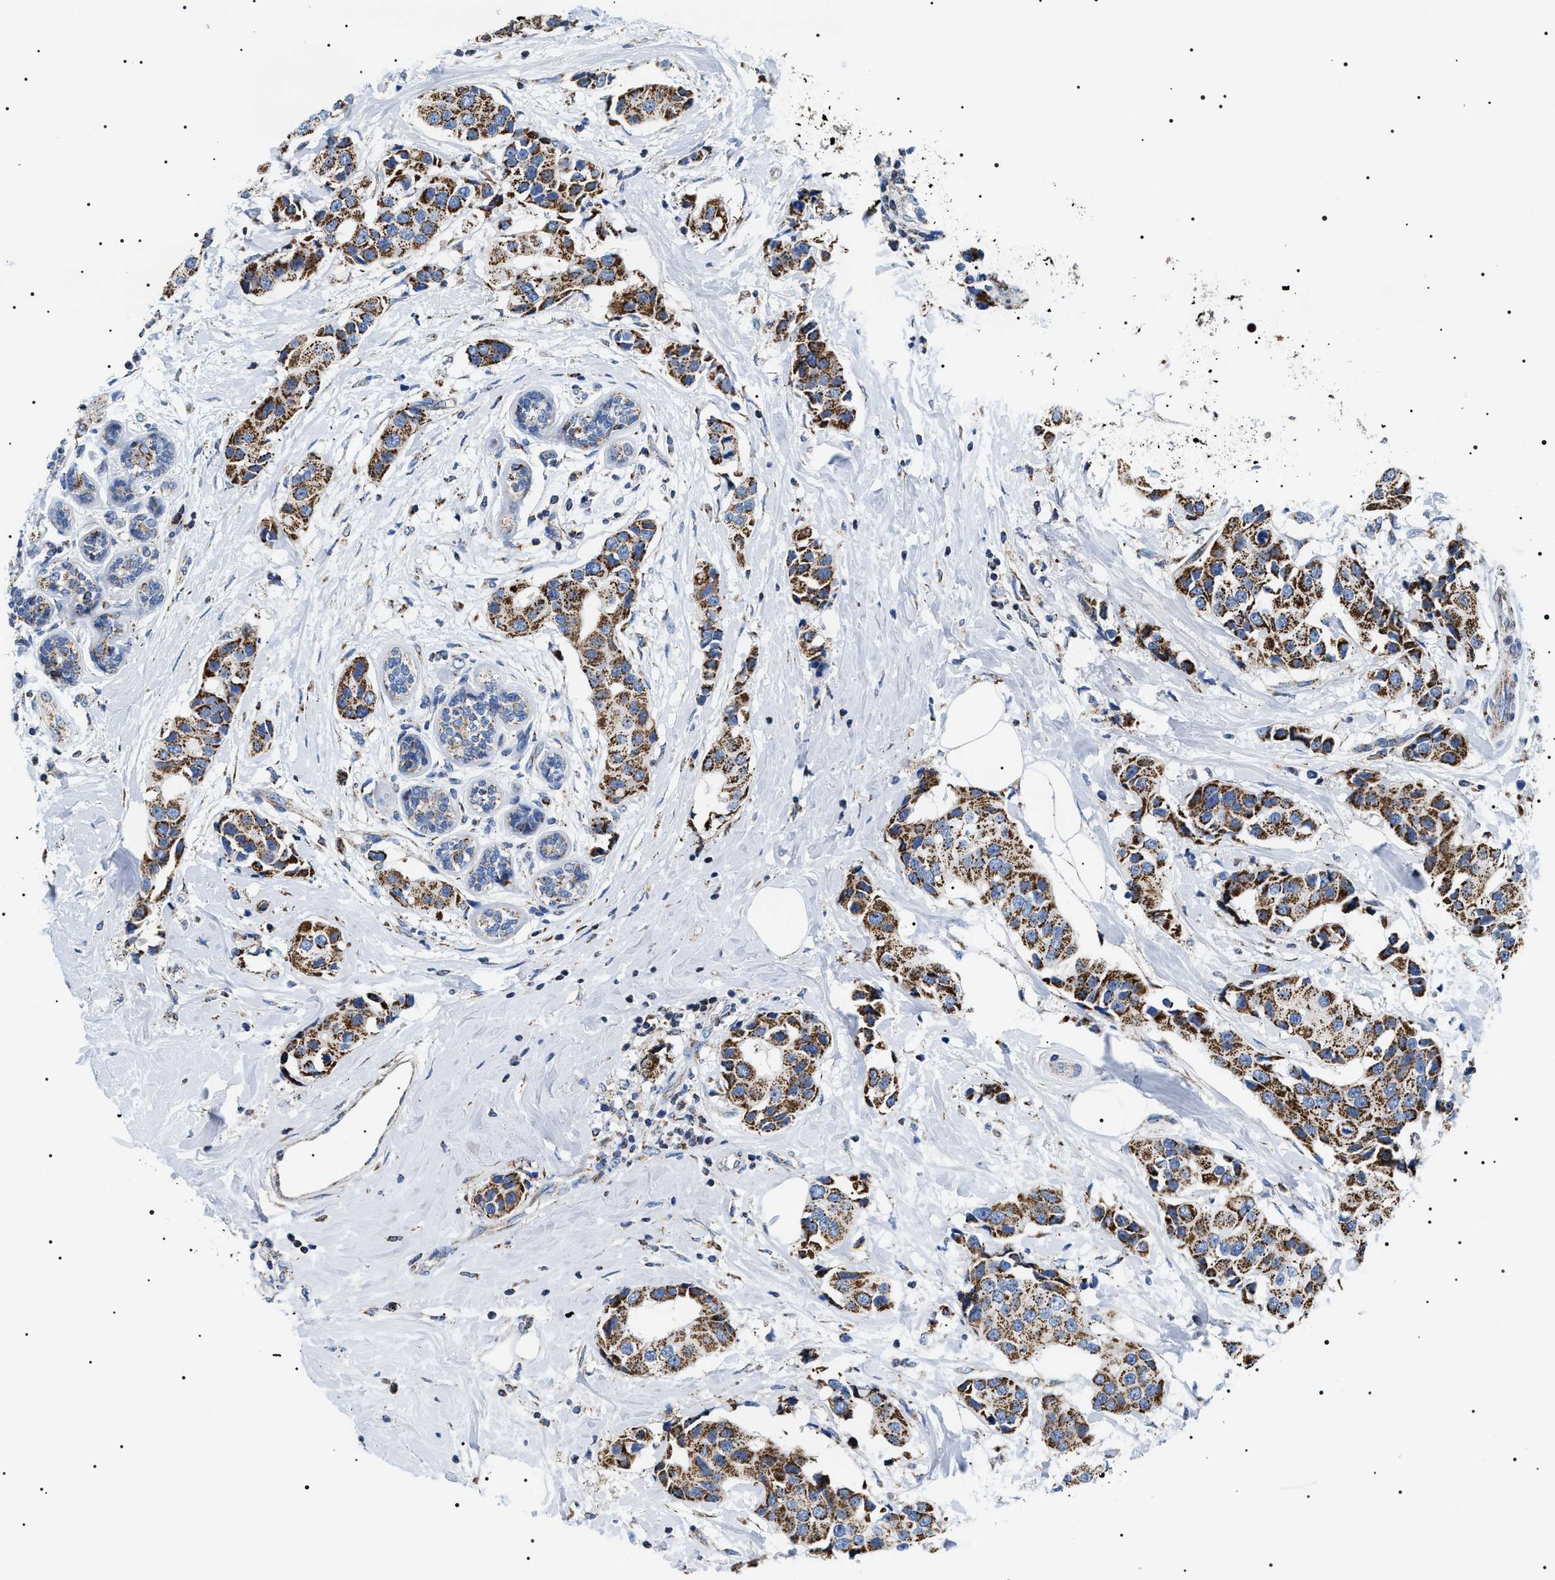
{"staining": {"intensity": "strong", "quantity": ">75%", "location": "cytoplasmic/membranous"}, "tissue": "breast cancer", "cell_type": "Tumor cells", "image_type": "cancer", "snomed": [{"axis": "morphology", "description": "Normal tissue, NOS"}, {"axis": "morphology", "description": "Duct carcinoma"}, {"axis": "topography", "description": "Breast"}], "caption": "Immunohistochemistry micrograph of human intraductal carcinoma (breast) stained for a protein (brown), which exhibits high levels of strong cytoplasmic/membranous staining in about >75% of tumor cells.", "gene": "OXSM", "patient": {"sex": "female", "age": 39}}